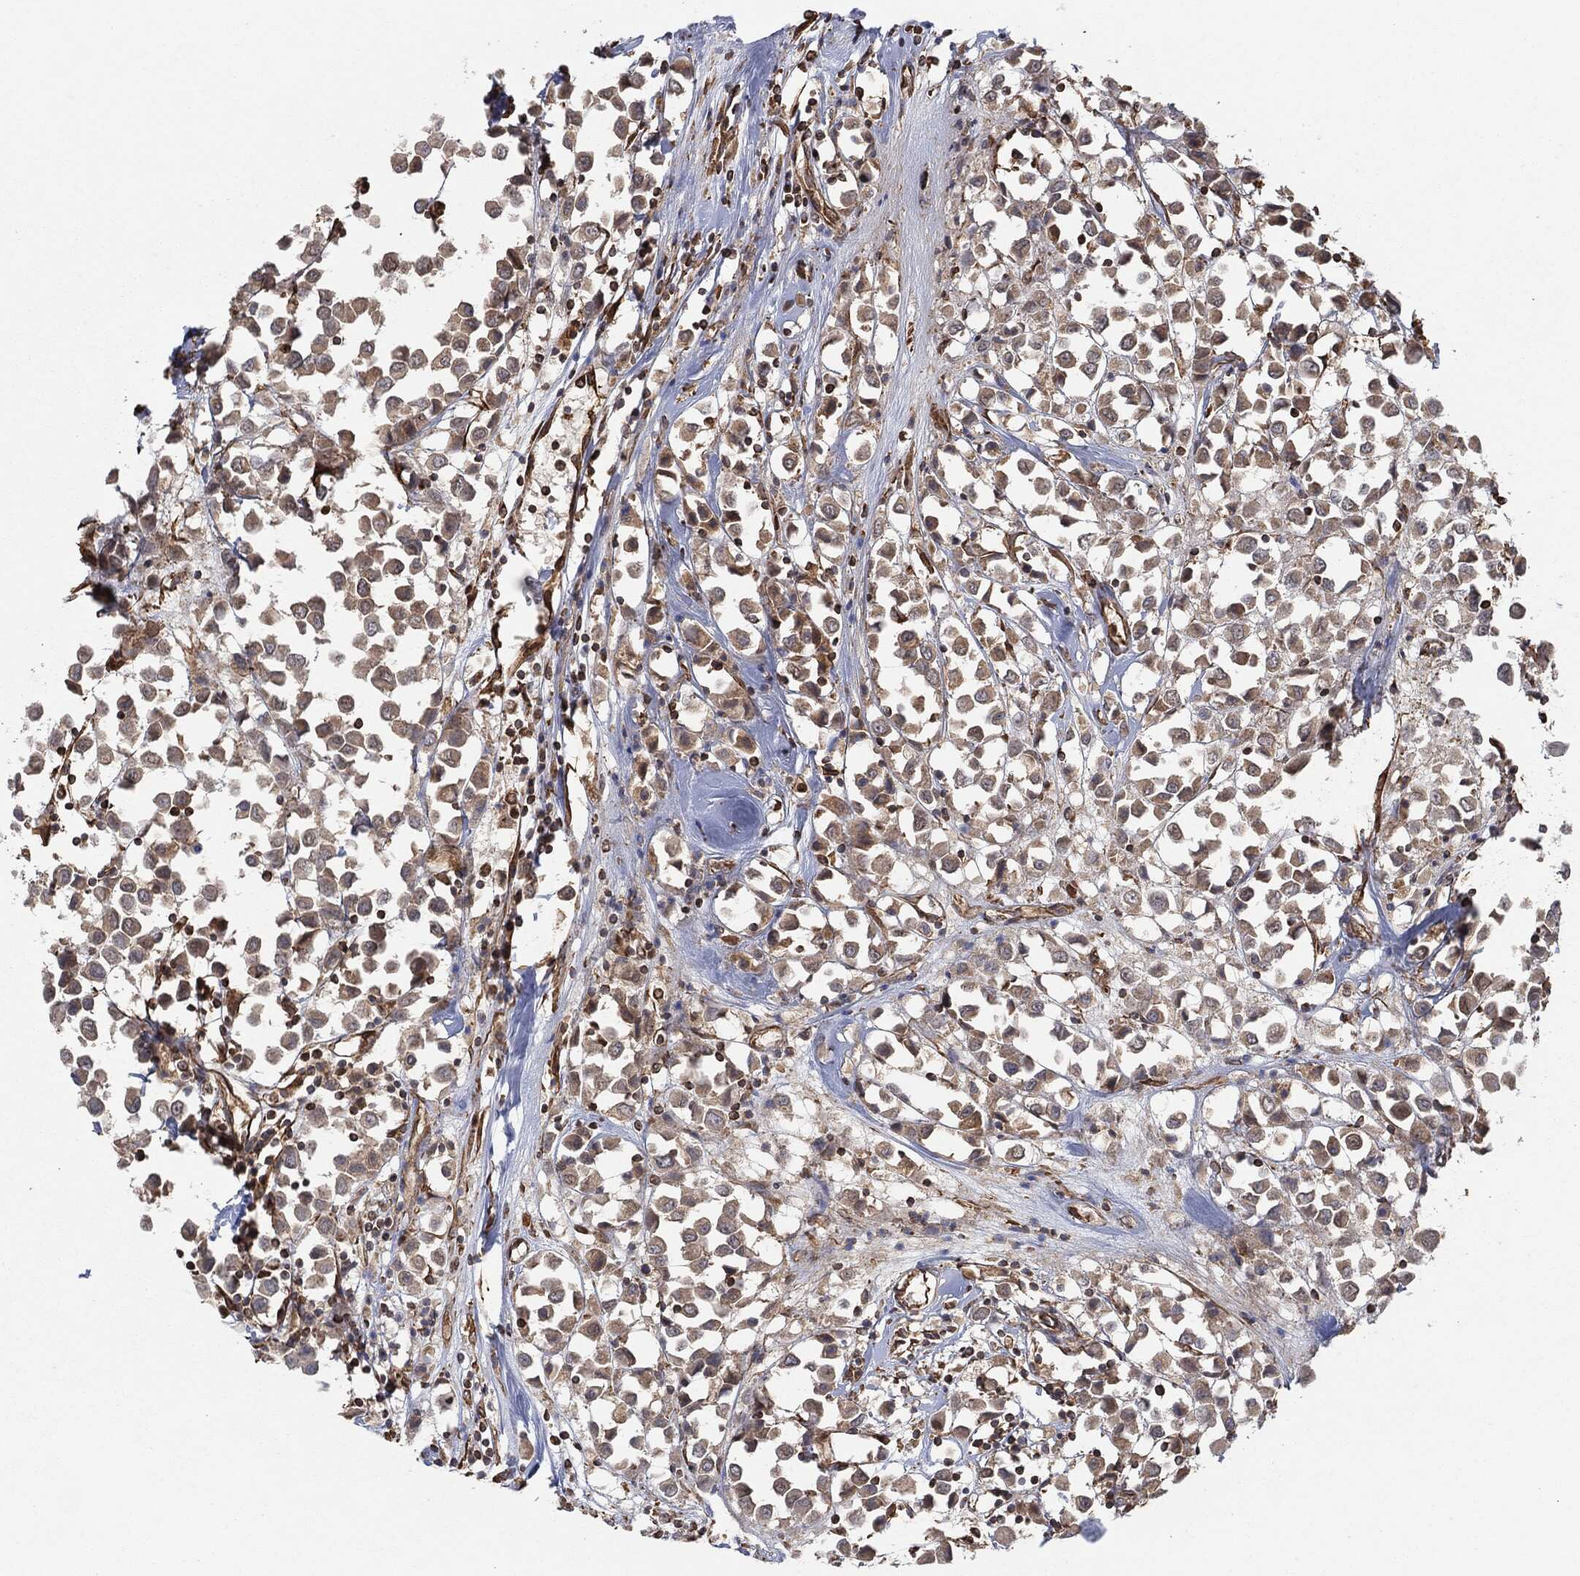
{"staining": {"intensity": "moderate", "quantity": "<25%", "location": "cytoplasmic/membranous"}, "tissue": "breast cancer", "cell_type": "Tumor cells", "image_type": "cancer", "snomed": [{"axis": "morphology", "description": "Duct carcinoma"}, {"axis": "topography", "description": "Breast"}], "caption": "Immunohistochemistry histopathology image of human breast cancer stained for a protein (brown), which displays low levels of moderate cytoplasmic/membranous positivity in approximately <25% of tumor cells.", "gene": "TP53RK", "patient": {"sex": "female", "age": 61}}